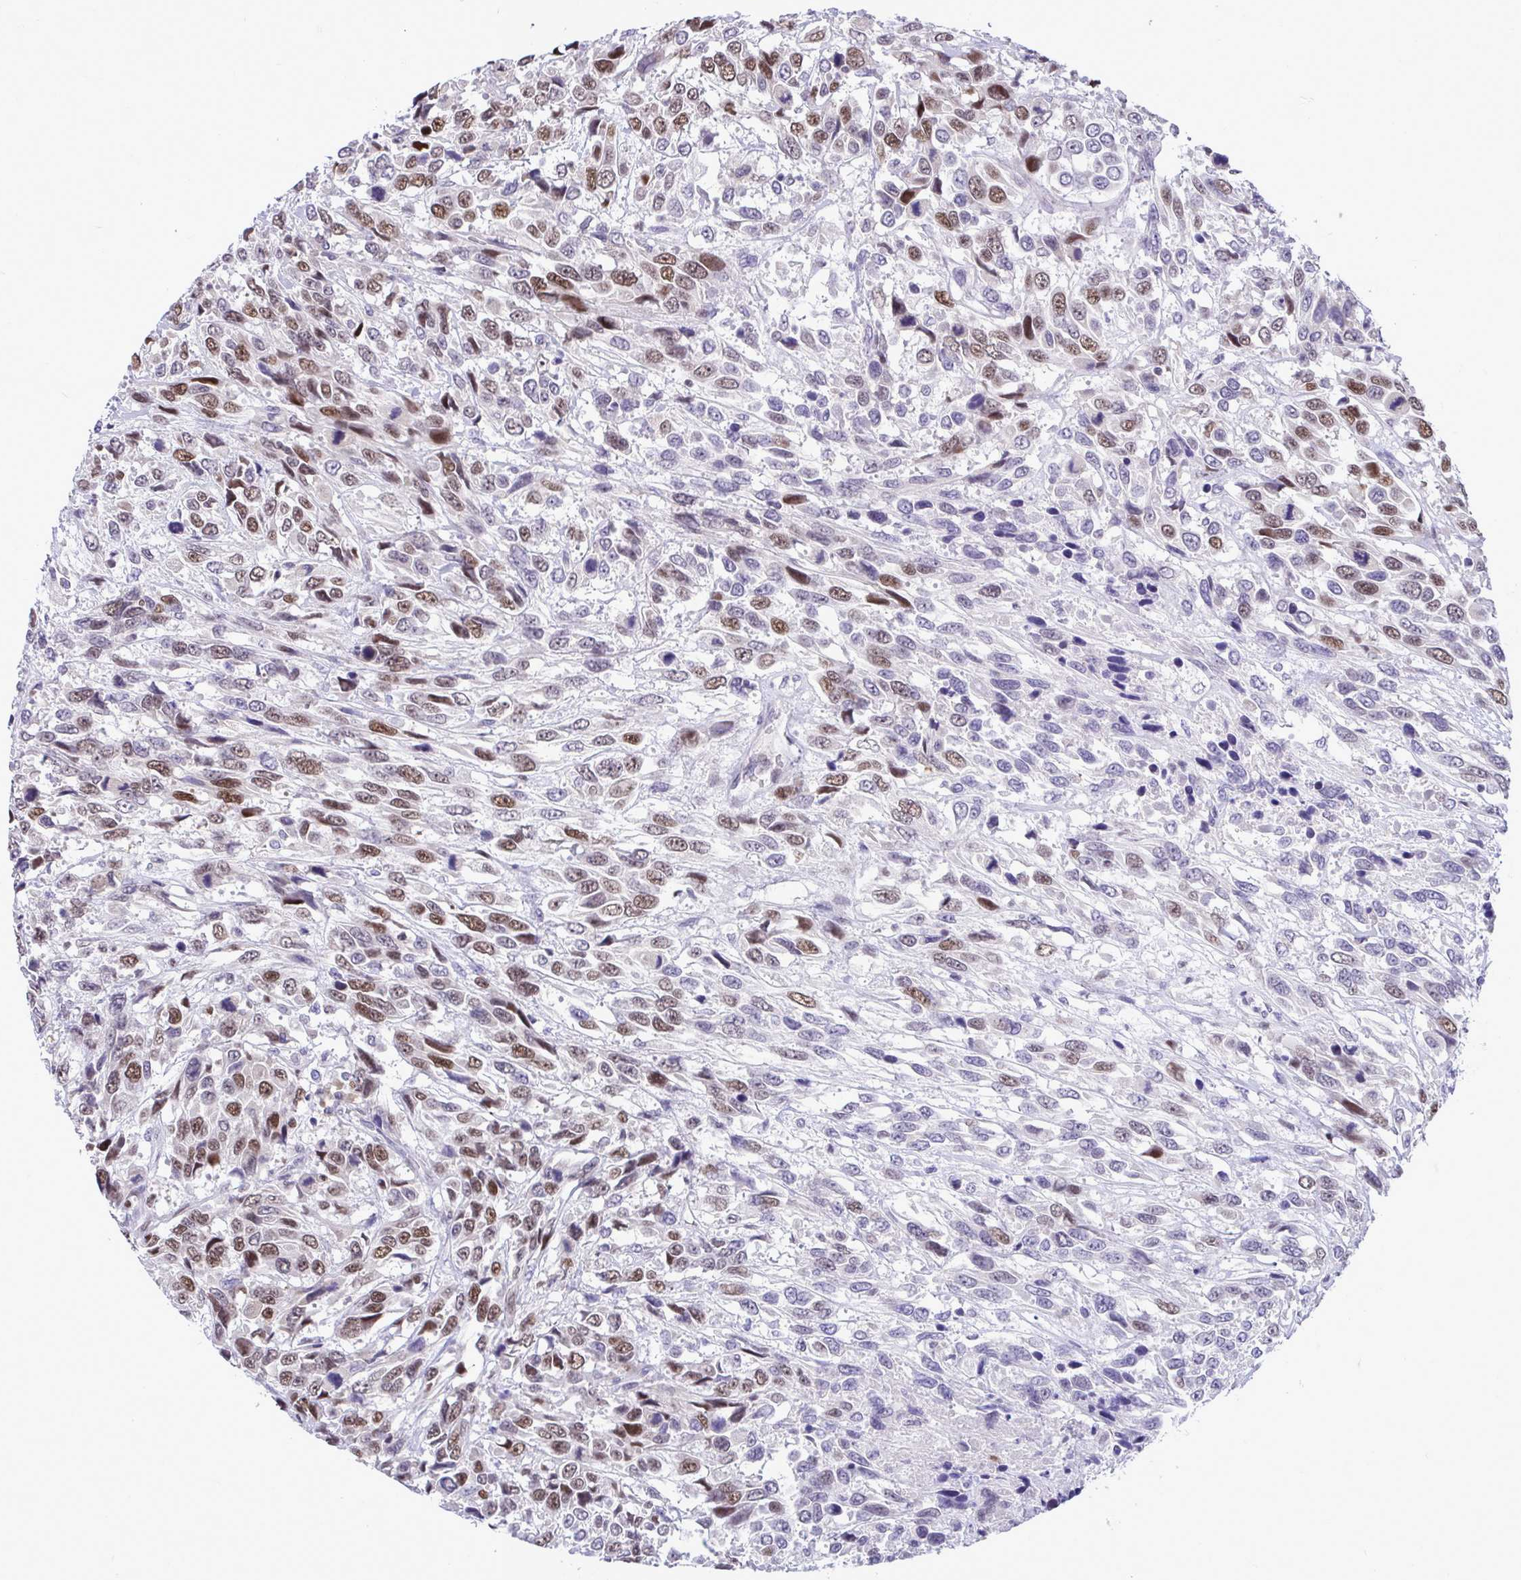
{"staining": {"intensity": "moderate", "quantity": "25%-75%", "location": "nuclear"}, "tissue": "urothelial cancer", "cell_type": "Tumor cells", "image_type": "cancer", "snomed": [{"axis": "morphology", "description": "Urothelial carcinoma, High grade"}, {"axis": "topography", "description": "Urinary bladder"}], "caption": "A photomicrograph showing moderate nuclear positivity in approximately 25%-75% of tumor cells in high-grade urothelial carcinoma, as visualized by brown immunohistochemical staining.", "gene": "C1QL2", "patient": {"sex": "female", "age": 70}}